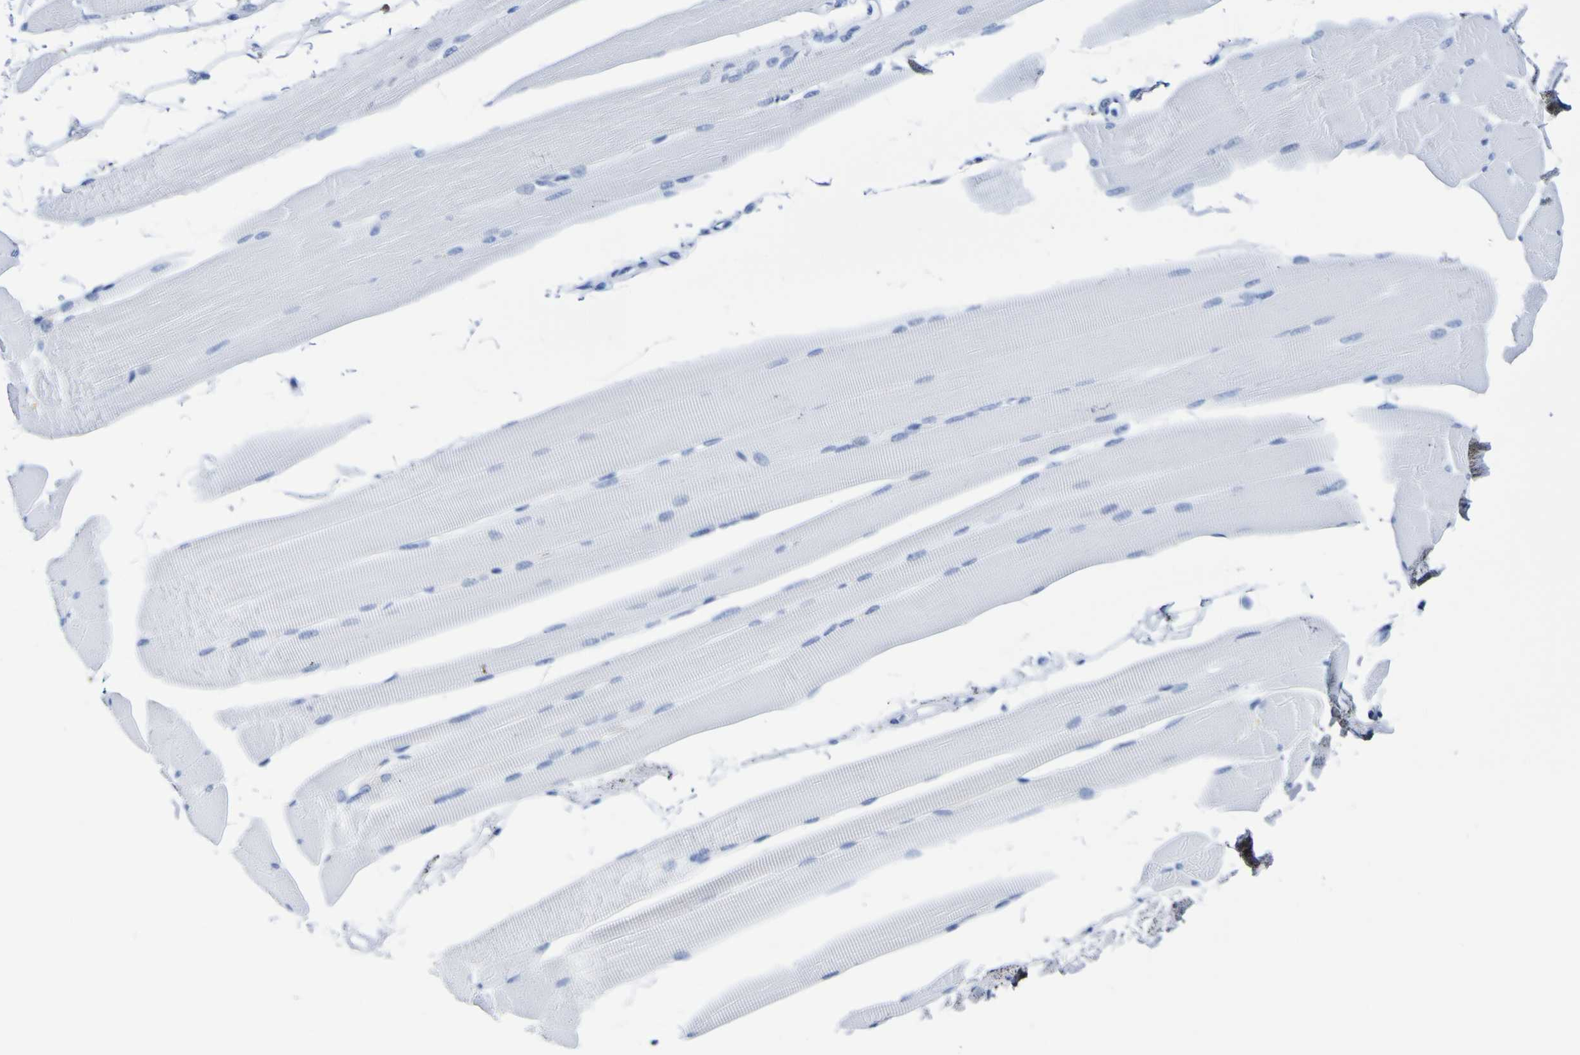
{"staining": {"intensity": "negative", "quantity": "none", "location": "none"}, "tissue": "skeletal muscle", "cell_type": "Myocytes", "image_type": "normal", "snomed": [{"axis": "morphology", "description": "Normal tissue, NOS"}, {"axis": "topography", "description": "Skeletal muscle"}, {"axis": "topography", "description": "Peripheral nerve tissue"}], "caption": "Immunohistochemical staining of unremarkable skeletal muscle demonstrates no significant positivity in myocytes. (DAB (3,3'-diaminobenzidine) IHC, high magnification).", "gene": "DPEP1", "patient": {"sex": "female", "age": 84}}